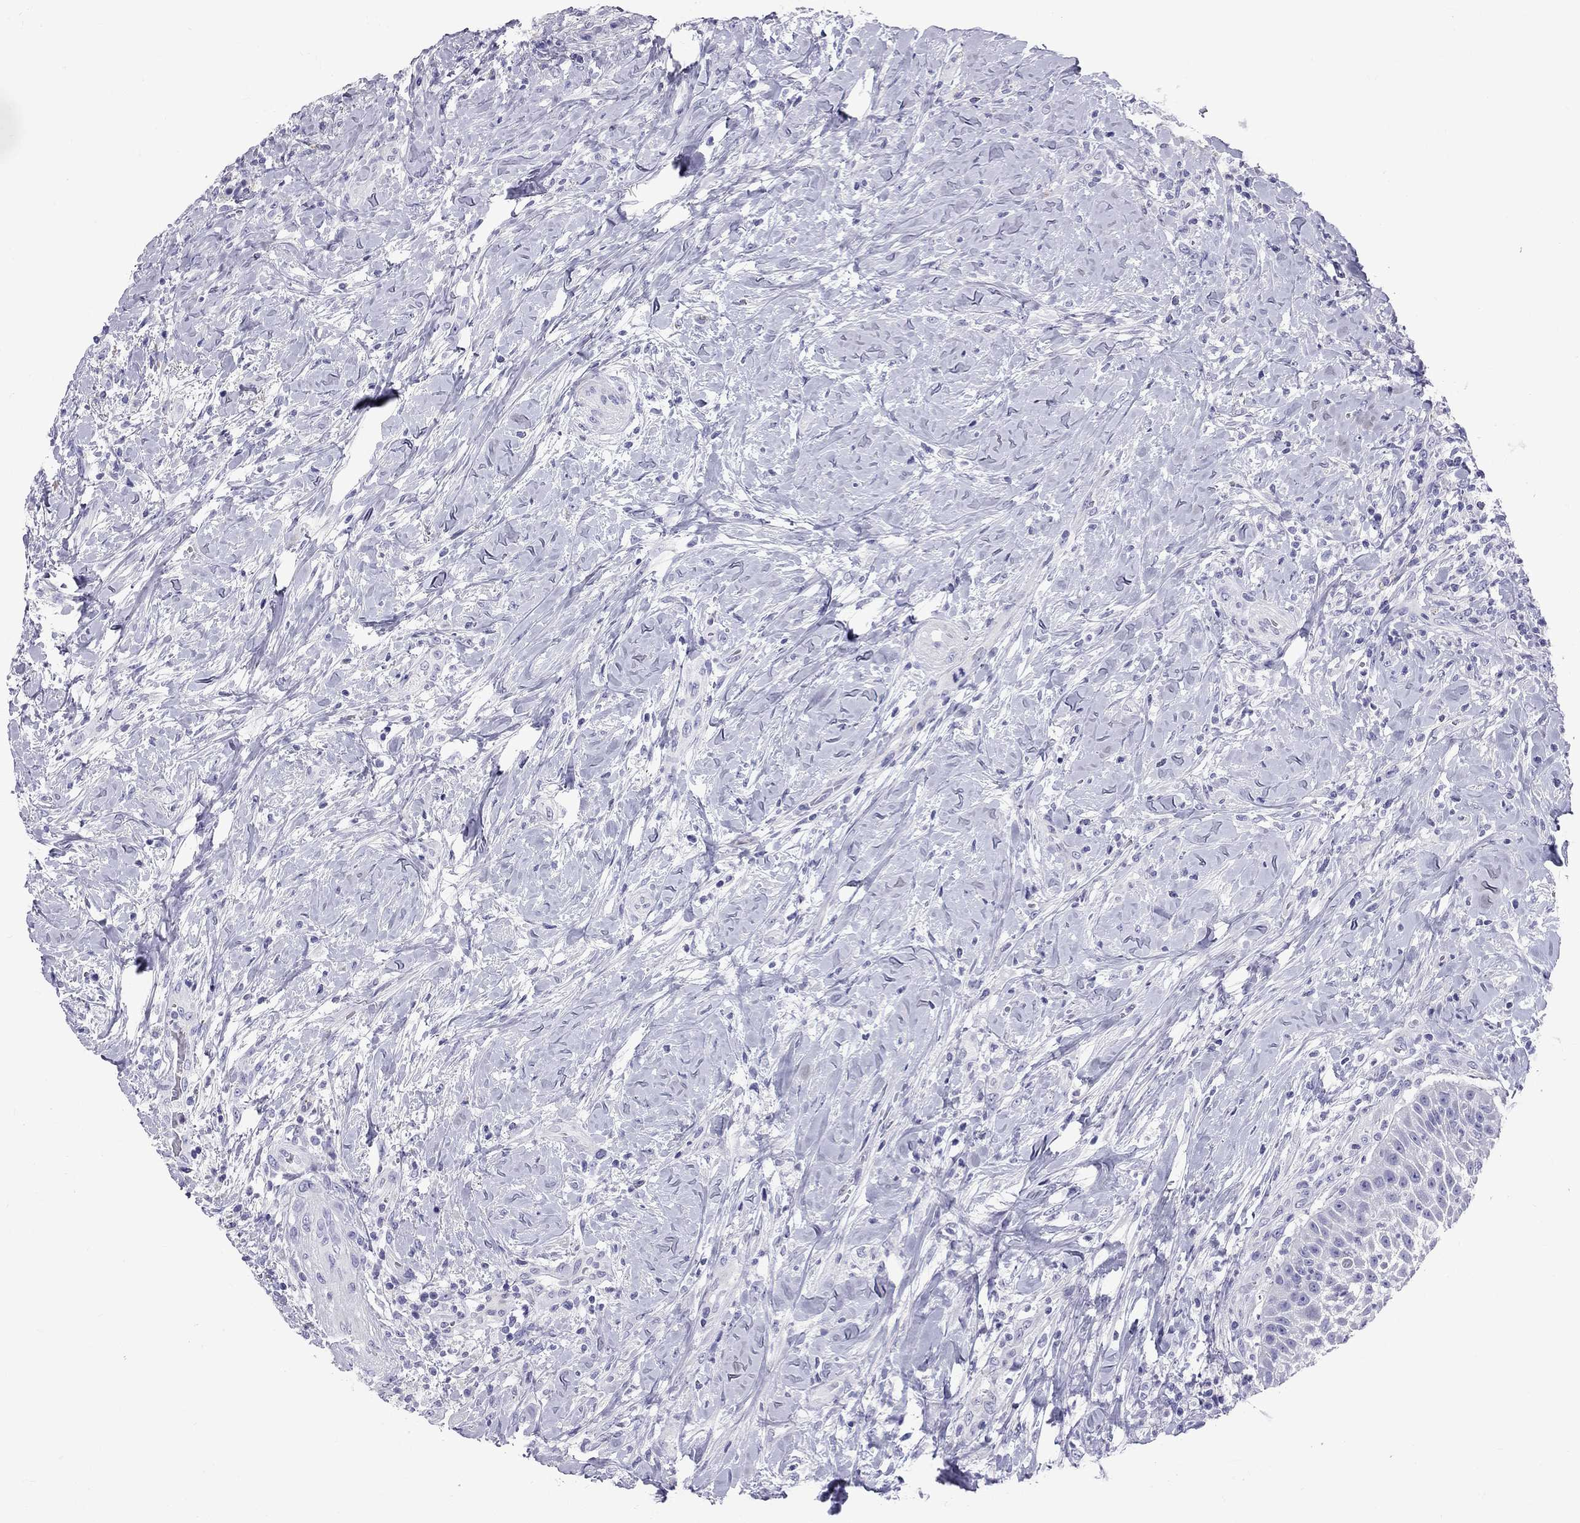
{"staining": {"intensity": "negative", "quantity": "none", "location": "none"}, "tissue": "head and neck cancer", "cell_type": "Tumor cells", "image_type": "cancer", "snomed": [{"axis": "morphology", "description": "Squamous cell carcinoma, NOS"}, {"axis": "topography", "description": "Head-Neck"}], "caption": "This is an IHC photomicrograph of human squamous cell carcinoma (head and neck). There is no staining in tumor cells.", "gene": "FSCN3", "patient": {"sex": "male", "age": 69}}